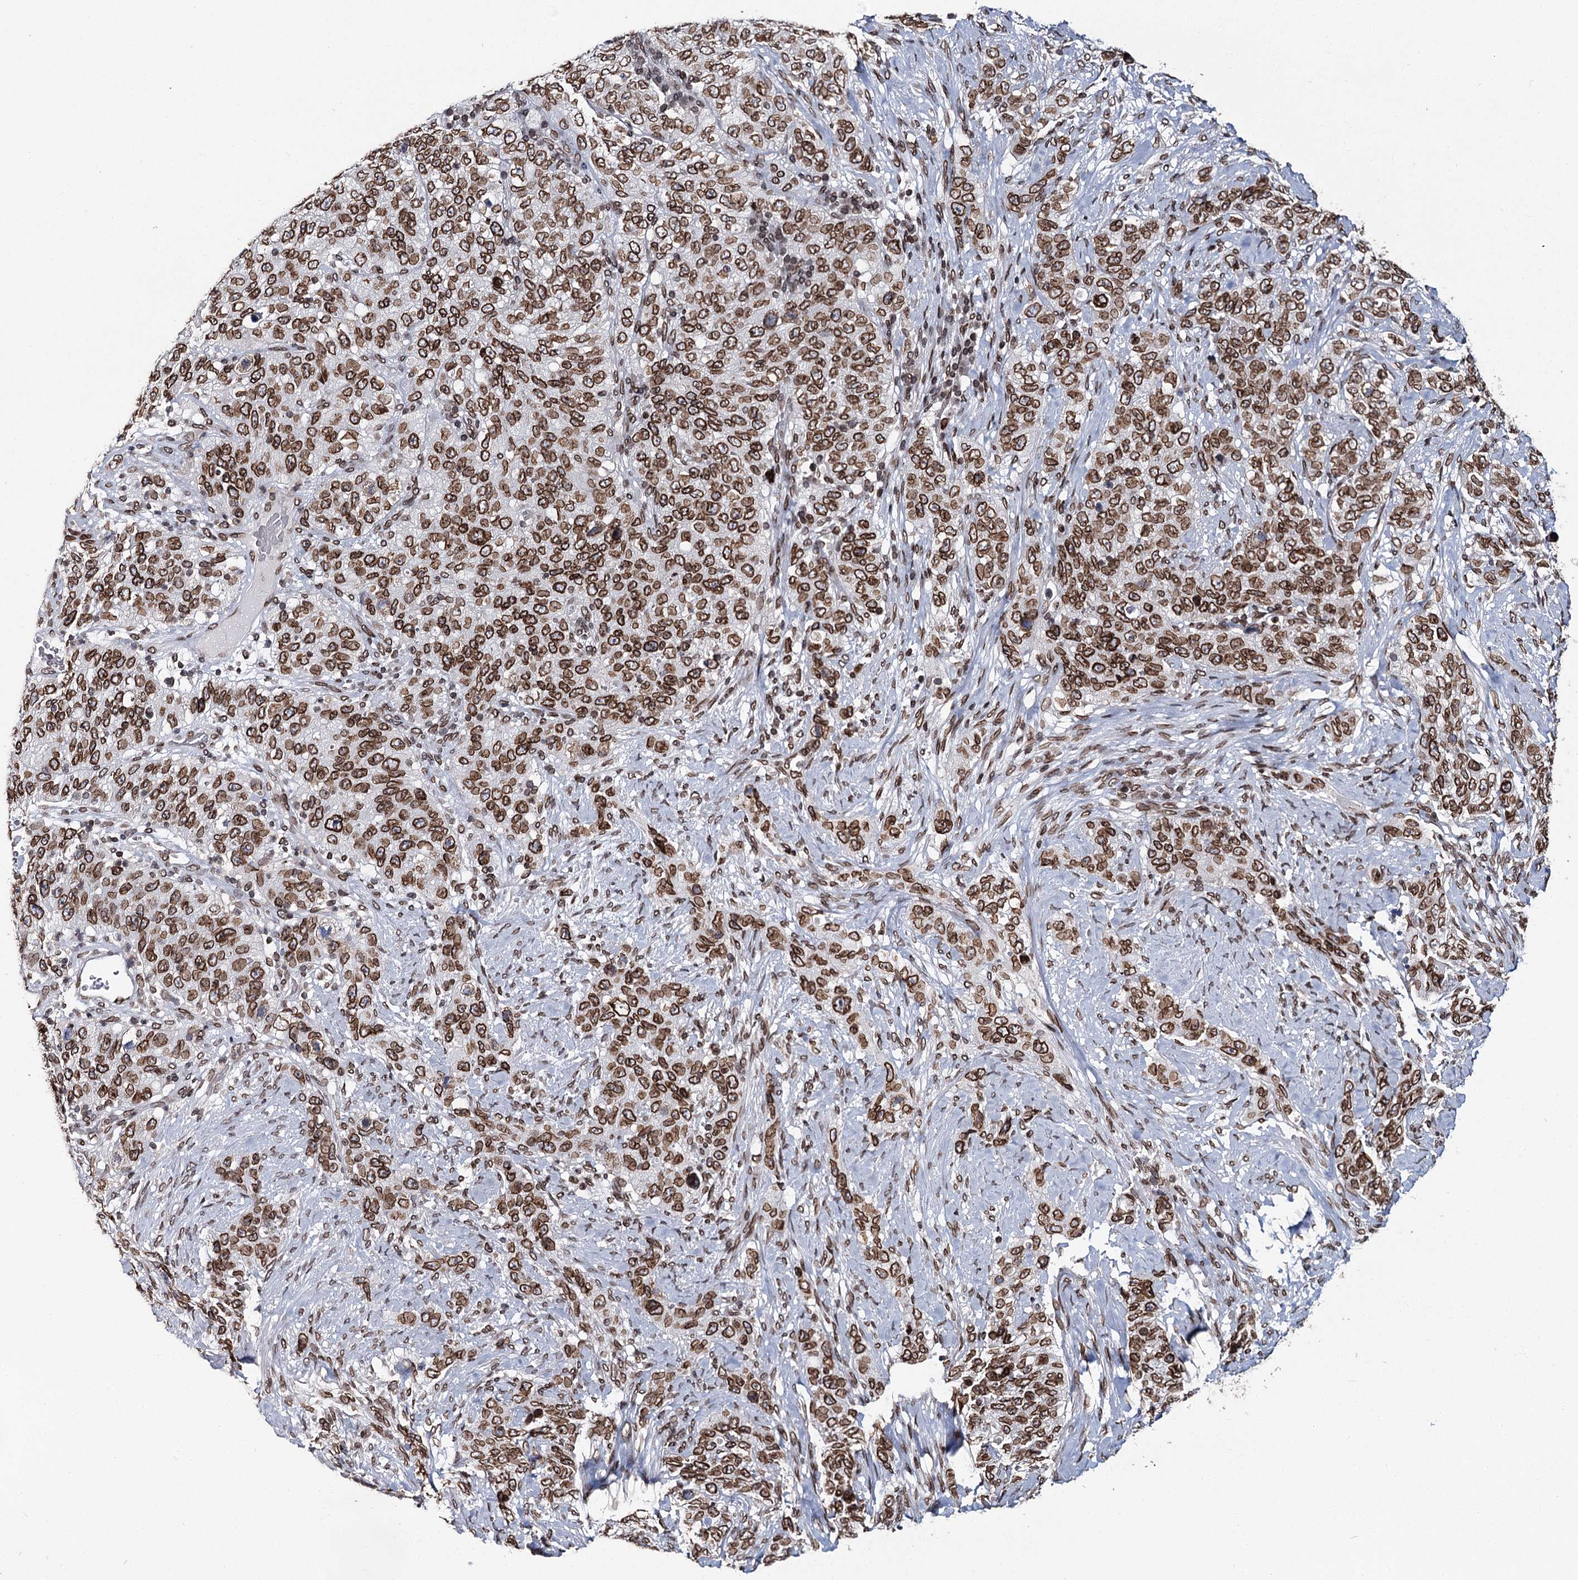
{"staining": {"intensity": "strong", "quantity": ">75%", "location": "cytoplasmic/membranous,nuclear"}, "tissue": "stomach cancer", "cell_type": "Tumor cells", "image_type": "cancer", "snomed": [{"axis": "morphology", "description": "Adenocarcinoma, NOS"}, {"axis": "topography", "description": "Stomach"}], "caption": "Stomach cancer stained for a protein shows strong cytoplasmic/membranous and nuclear positivity in tumor cells. Nuclei are stained in blue.", "gene": "KIAA0930", "patient": {"sex": "male", "age": 48}}